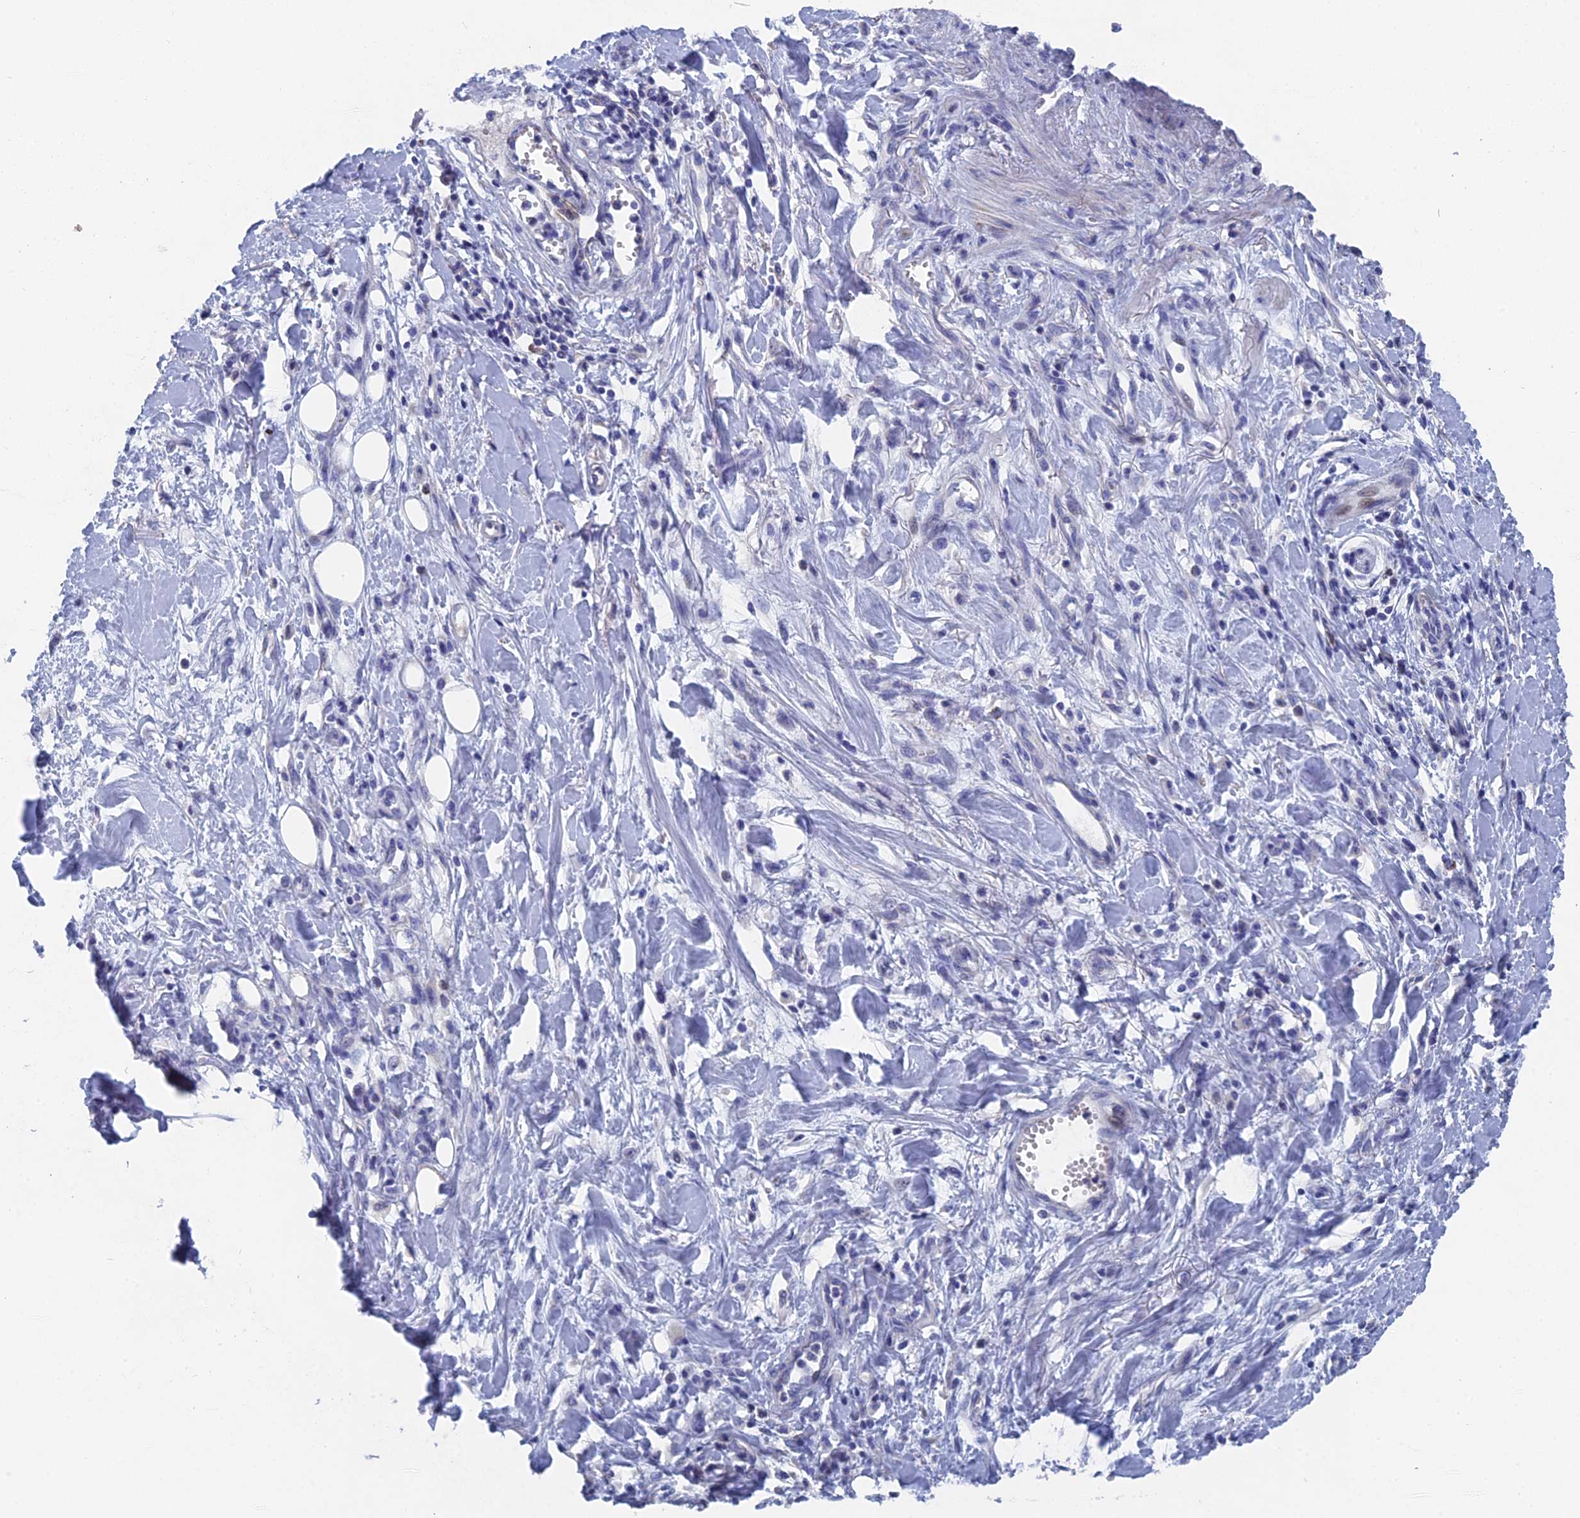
{"staining": {"intensity": "negative", "quantity": "none", "location": "none"}, "tissue": "stomach cancer", "cell_type": "Tumor cells", "image_type": "cancer", "snomed": [{"axis": "morphology", "description": "Adenocarcinoma, NOS"}, {"axis": "topography", "description": "Stomach, upper"}], "caption": "Tumor cells show no significant protein expression in stomach cancer (adenocarcinoma). The staining was performed using DAB to visualize the protein expression in brown, while the nuclei were stained in blue with hematoxylin (Magnification: 20x).", "gene": "HIGD1A", "patient": {"sex": "male", "age": 62}}